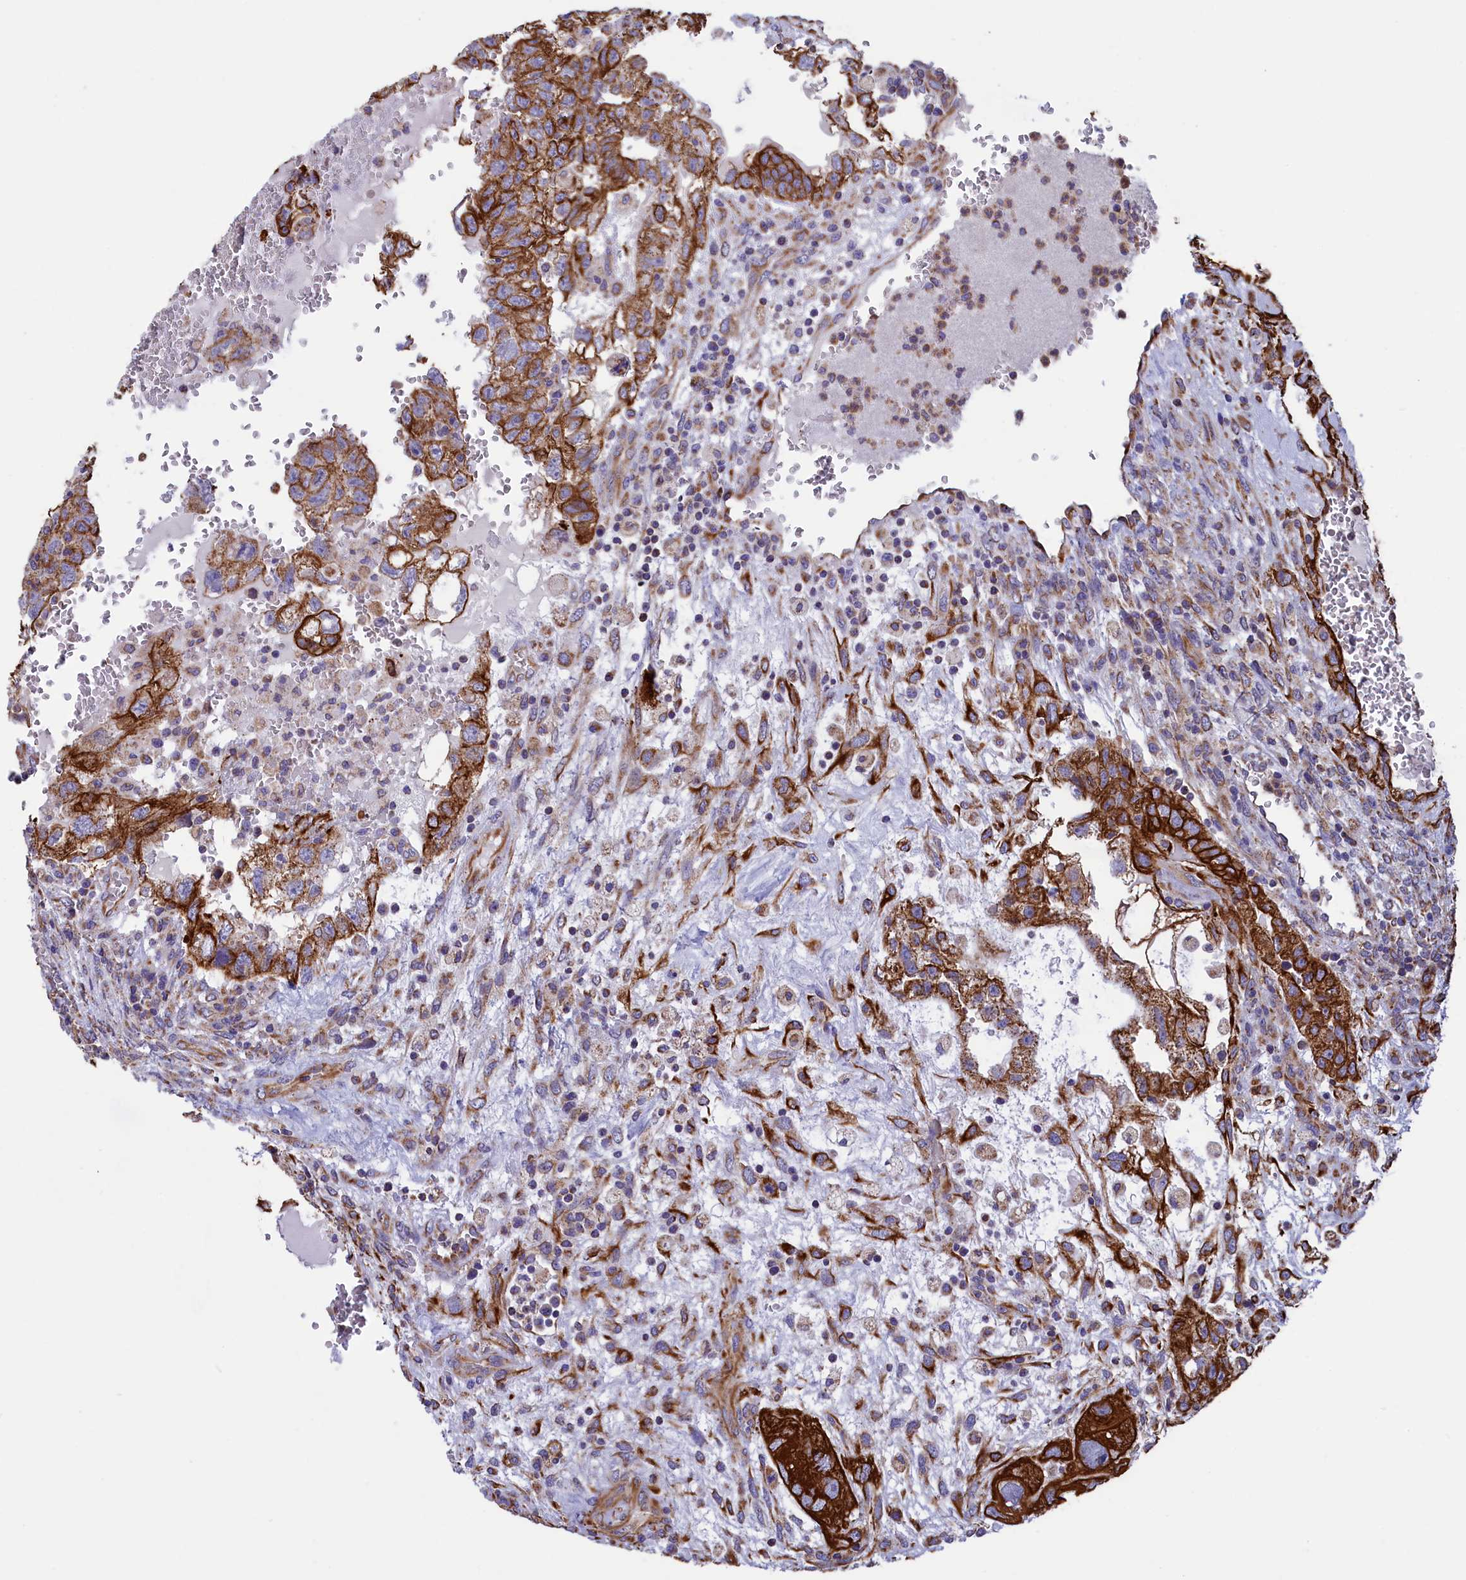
{"staining": {"intensity": "strong", "quantity": "25%-75%", "location": "cytoplasmic/membranous"}, "tissue": "testis cancer", "cell_type": "Tumor cells", "image_type": "cancer", "snomed": [{"axis": "morphology", "description": "Carcinoma, Embryonal, NOS"}, {"axis": "topography", "description": "Testis"}], "caption": "Testis embryonal carcinoma stained with DAB immunohistochemistry demonstrates high levels of strong cytoplasmic/membranous staining in about 25%-75% of tumor cells.", "gene": "GATB", "patient": {"sex": "male", "age": 36}}